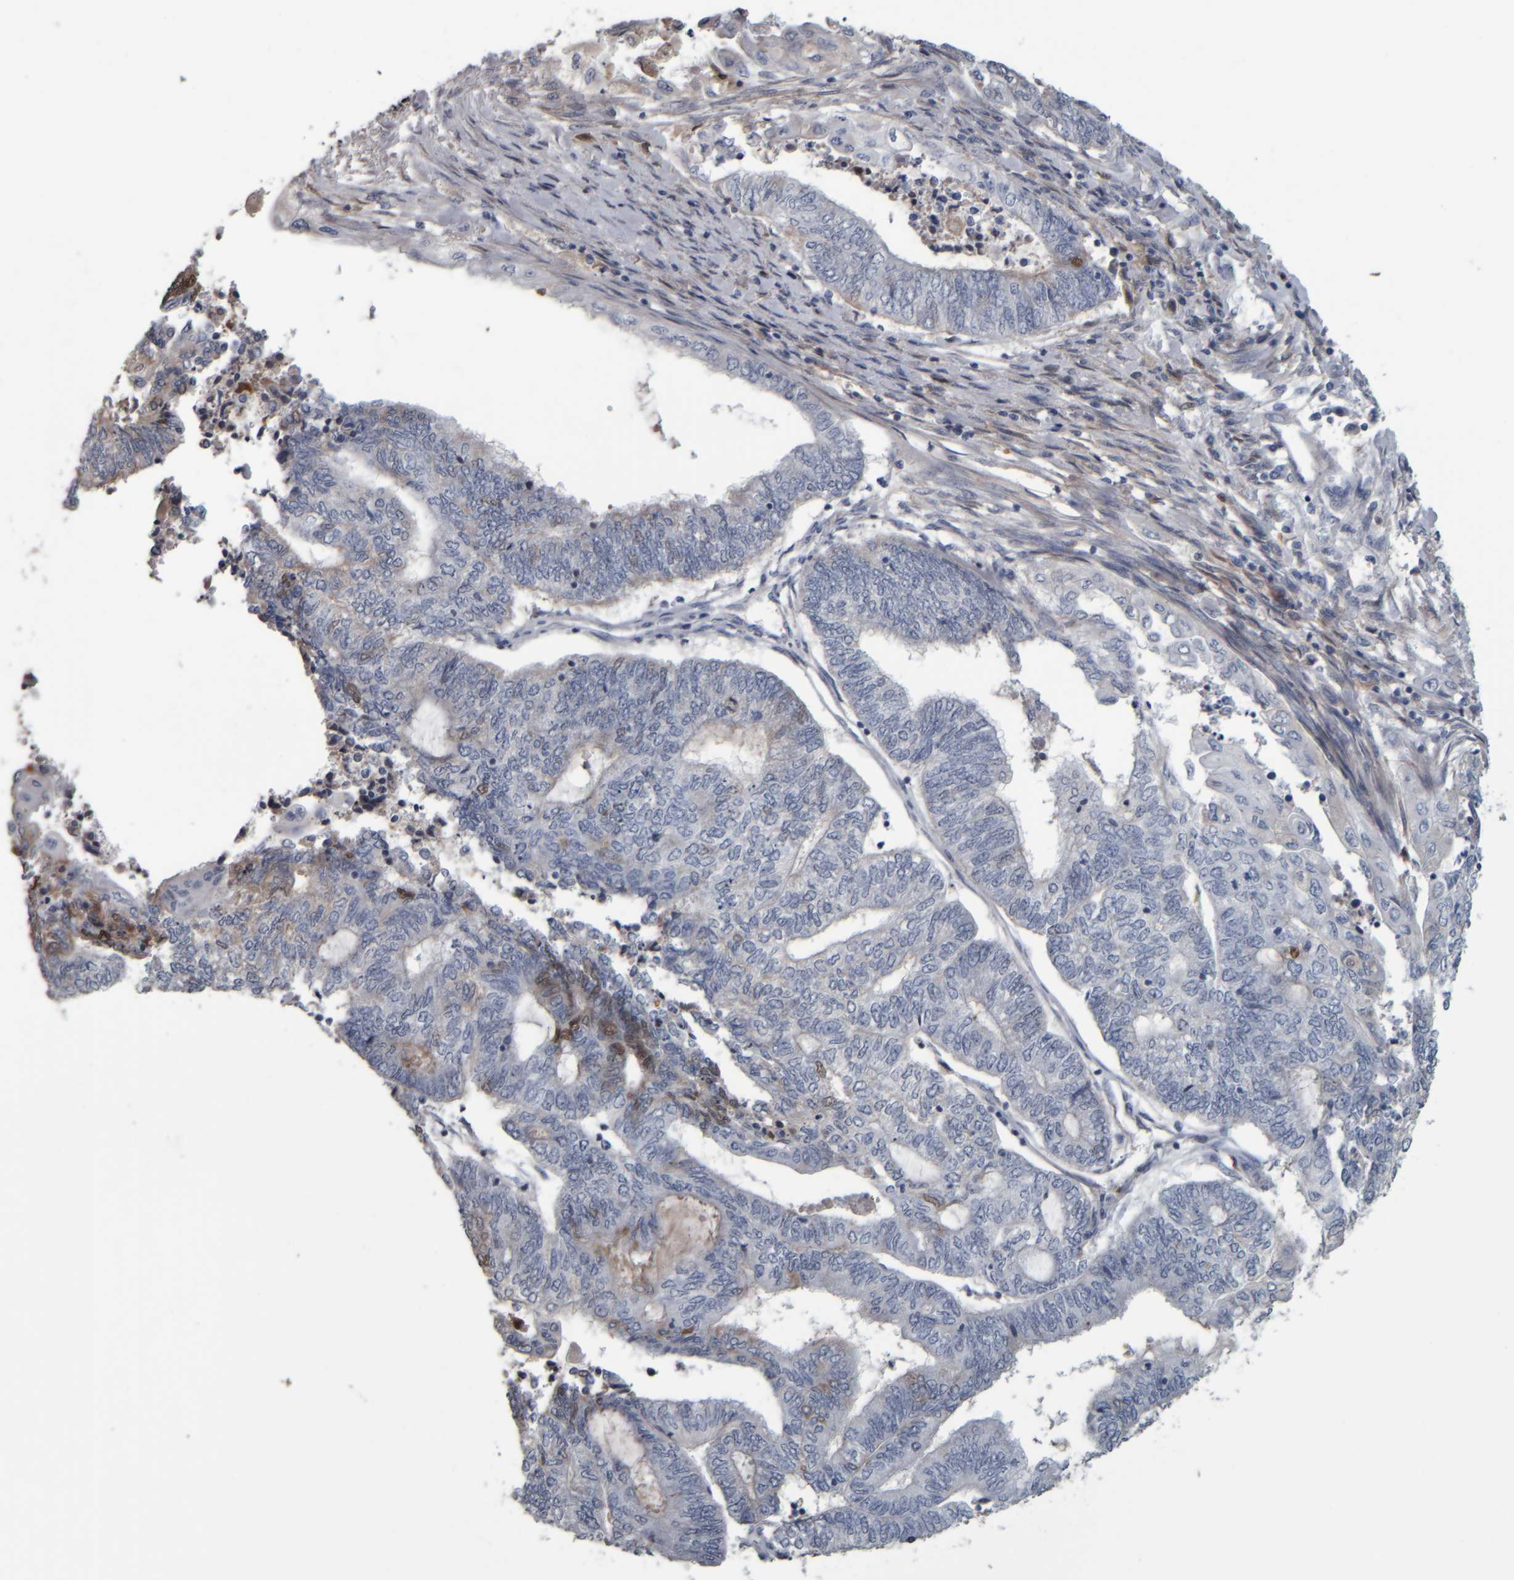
{"staining": {"intensity": "negative", "quantity": "none", "location": "none"}, "tissue": "endometrial cancer", "cell_type": "Tumor cells", "image_type": "cancer", "snomed": [{"axis": "morphology", "description": "Adenocarcinoma, NOS"}, {"axis": "topography", "description": "Uterus"}, {"axis": "topography", "description": "Endometrium"}], "caption": "Tumor cells are negative for brown protein staining in endometrial adenocarcinoma.", "gene": "CAVIN4", "patient": {"sex": "female", "age": 70}}